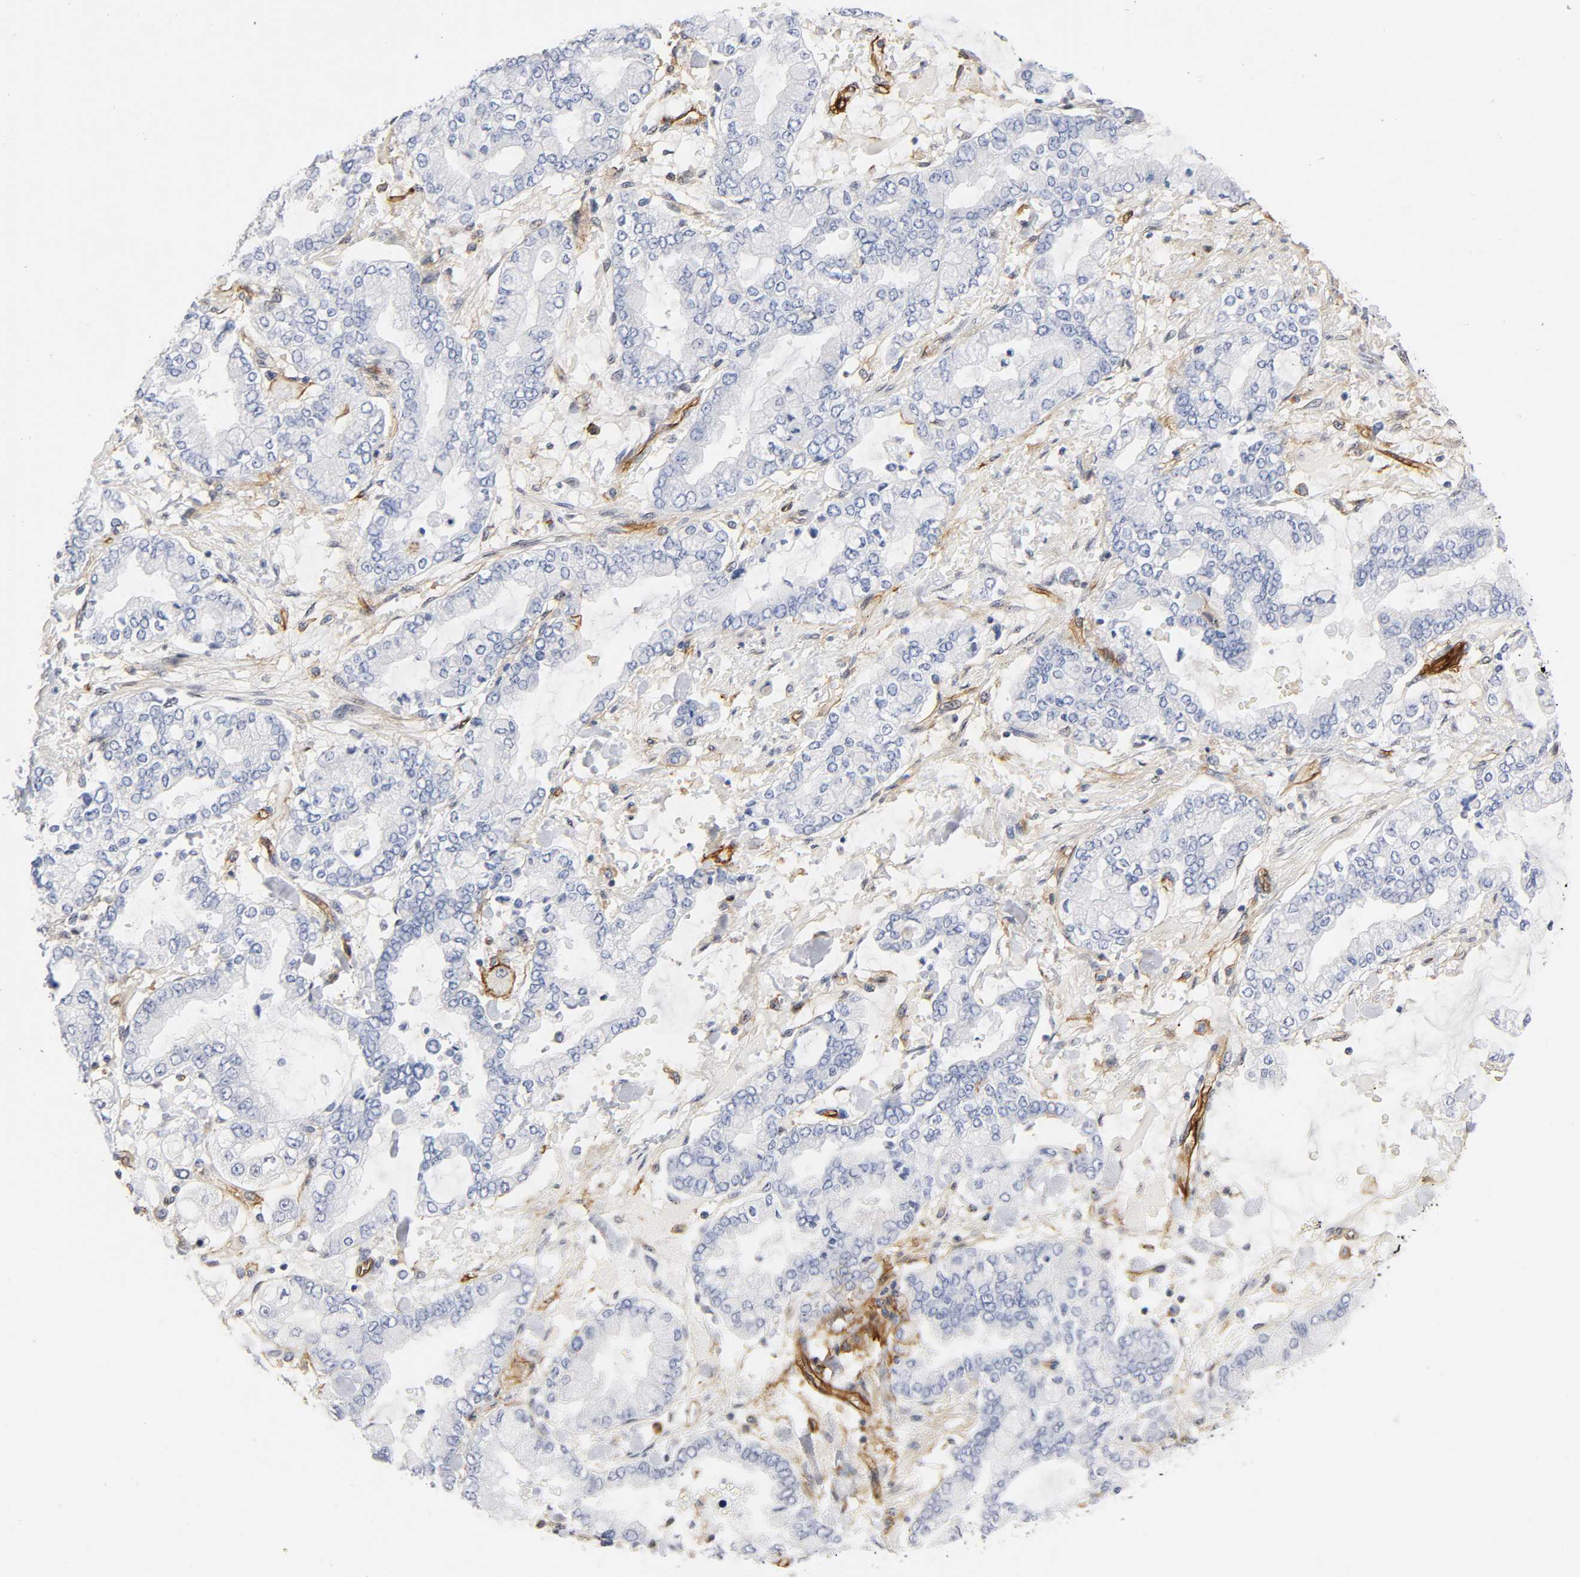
{"staining": {"intensity": "negative", "quantity": "none", "location": "none"}, "tissue": "stomach cancer", "cell_type": "Tumor cells", "image_type": "cancer", "snomed": [{"axis": "morphology", "description": "Normal tissue, NOS"}, {"axis": "morphology", "description": "Adenocarcinoma, NOS"}, {"axis": "topography", "description": "Stomach, upper"}, {"axis": "topography", "description": "Stomach"}], "caption": "Micrograph shows no protein expression in tumor cells of stomach cancer tissue.", "gene": "ICAM1", "patient": {"sex": "male", "age": 76}}